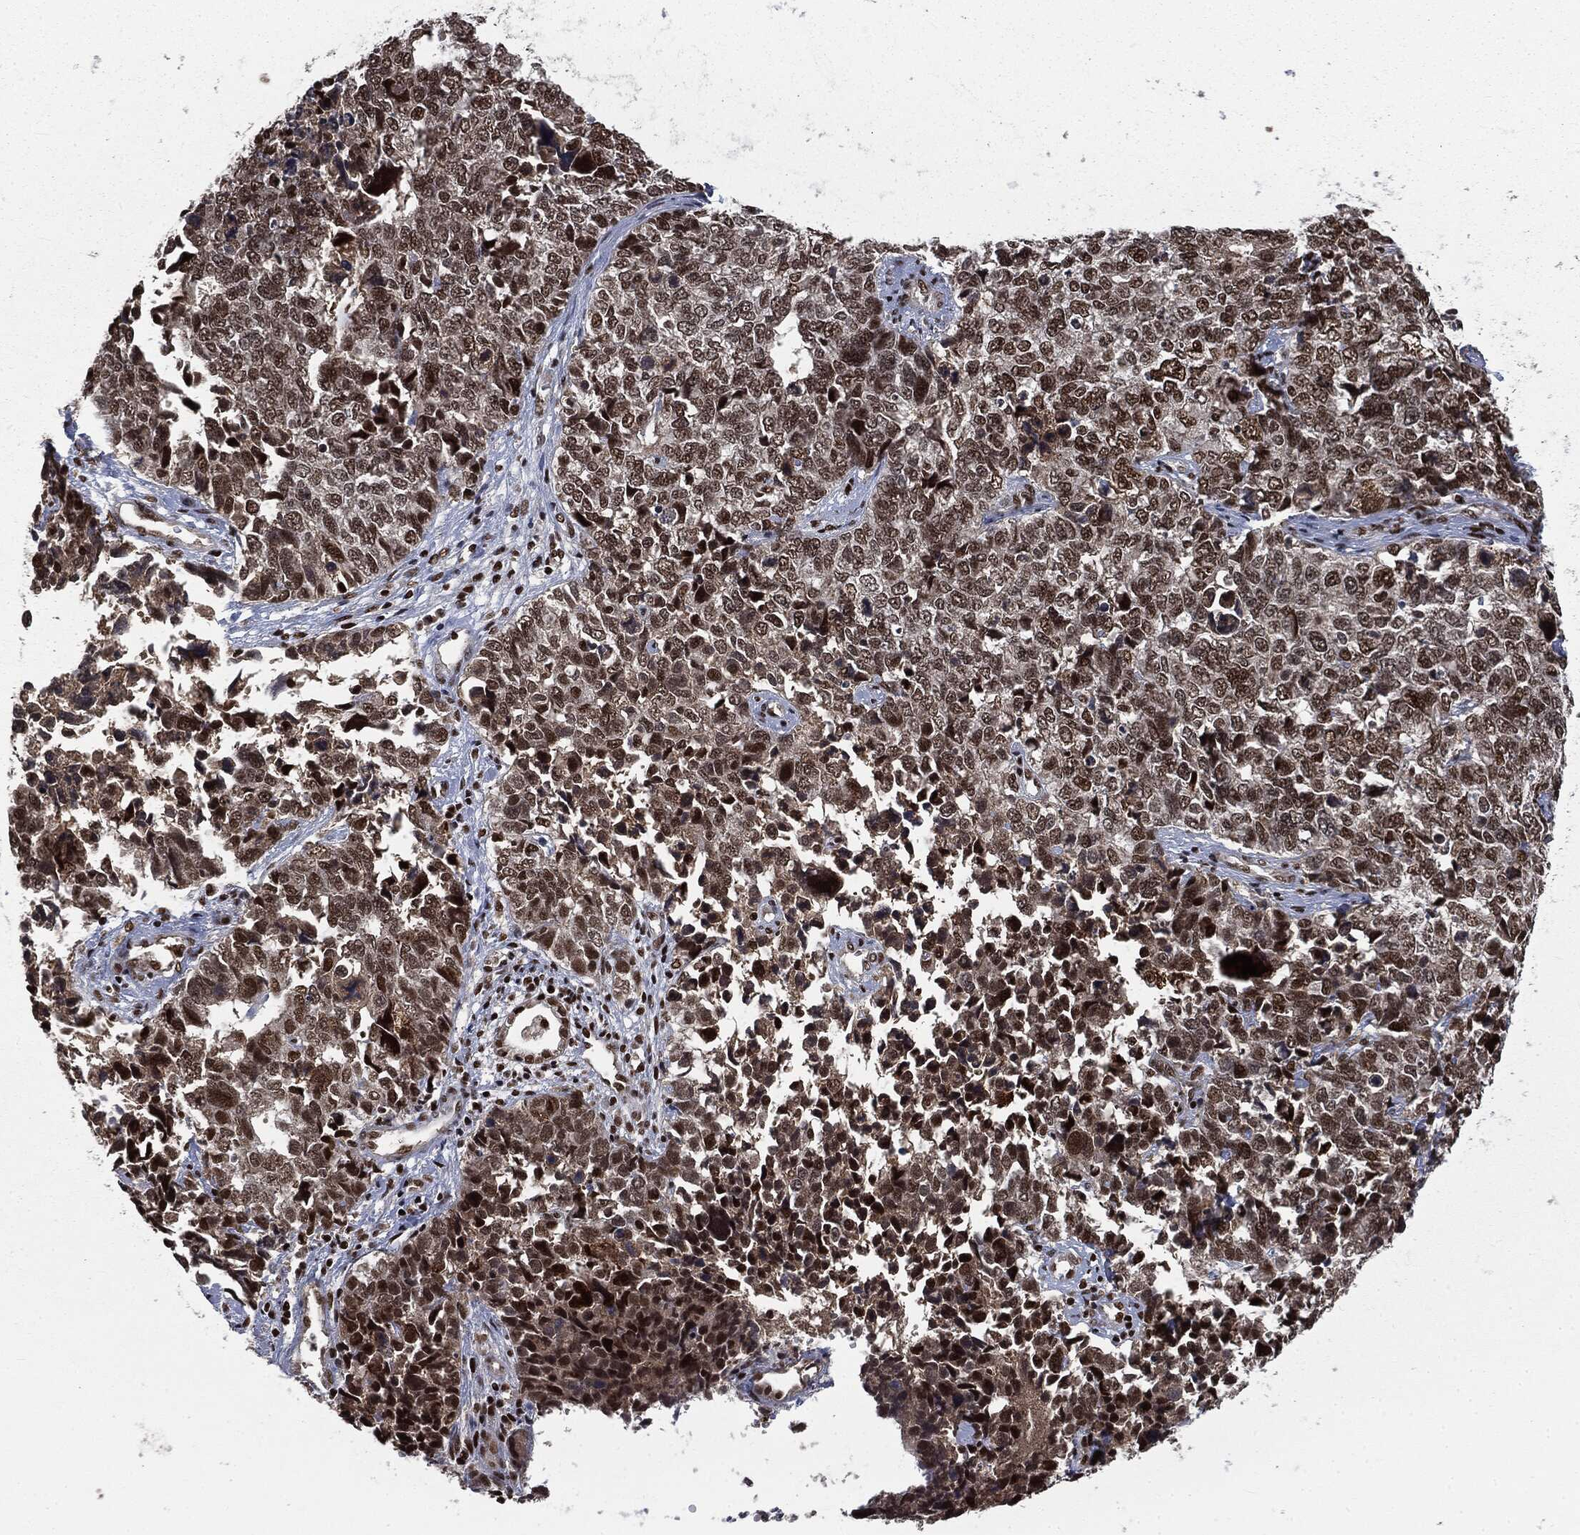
{"staining": {"intensity": "strong", "quantity": ">75%", "location": "nuclear"}, "tissue": "cervical cancer", "cell_type": "Tumor cells", "image_type": "cancer", "snomed": [{"axis": "morphology", "description": "Squamous cell carcinoma, NOS"}, {"axis": "topography", "description": "Cervix"}], "caption": "Immunohistochemical staining of human cervical cancer (squamous cell carcinoma) shows strong nuclear protein staining in about >75% of tumor cells. Ihc stains the protein in brown and the nuclei are stained blue.", "gene": "DPH2", "patient": {"sex": "female", "age": 63}}